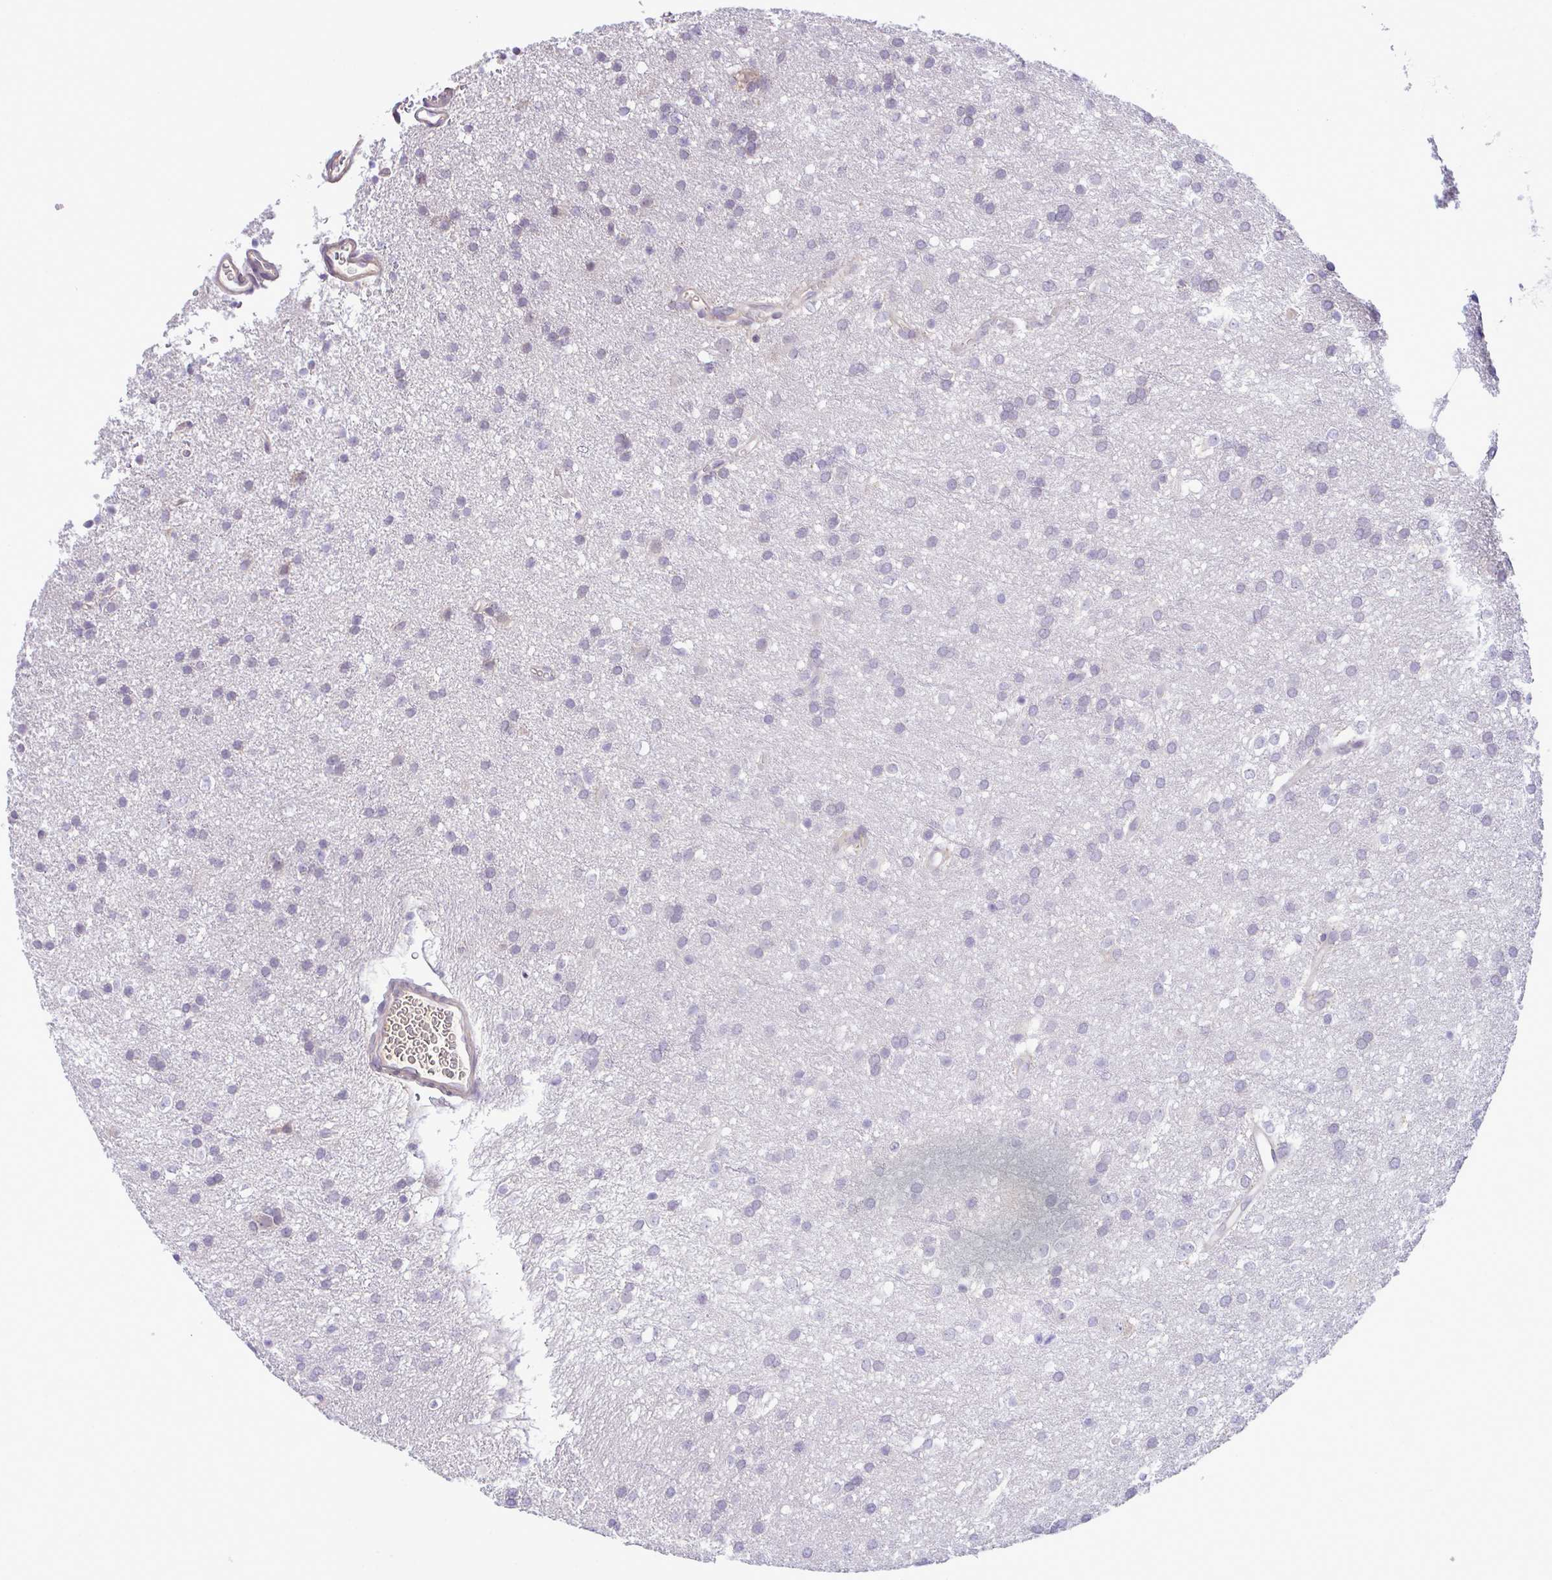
{"staining": {"intensity": "negative", "quantity": "none", "location": "none"}, "tissue": "glioma", "cell_type": "Tumor cells", "image_type": "cancer", "snomed": [{"axis": "morphology", "description": "Glioma, malignant, Low grade"}, {"axis": "topography", "description": "Brain"}], "caption": "IHC image of glioma stained for a protein (brown), which exhibits no staining in tumor cells.", "gene": "SYNPO2L", "patient": {"sex": "female", "age": 33}}